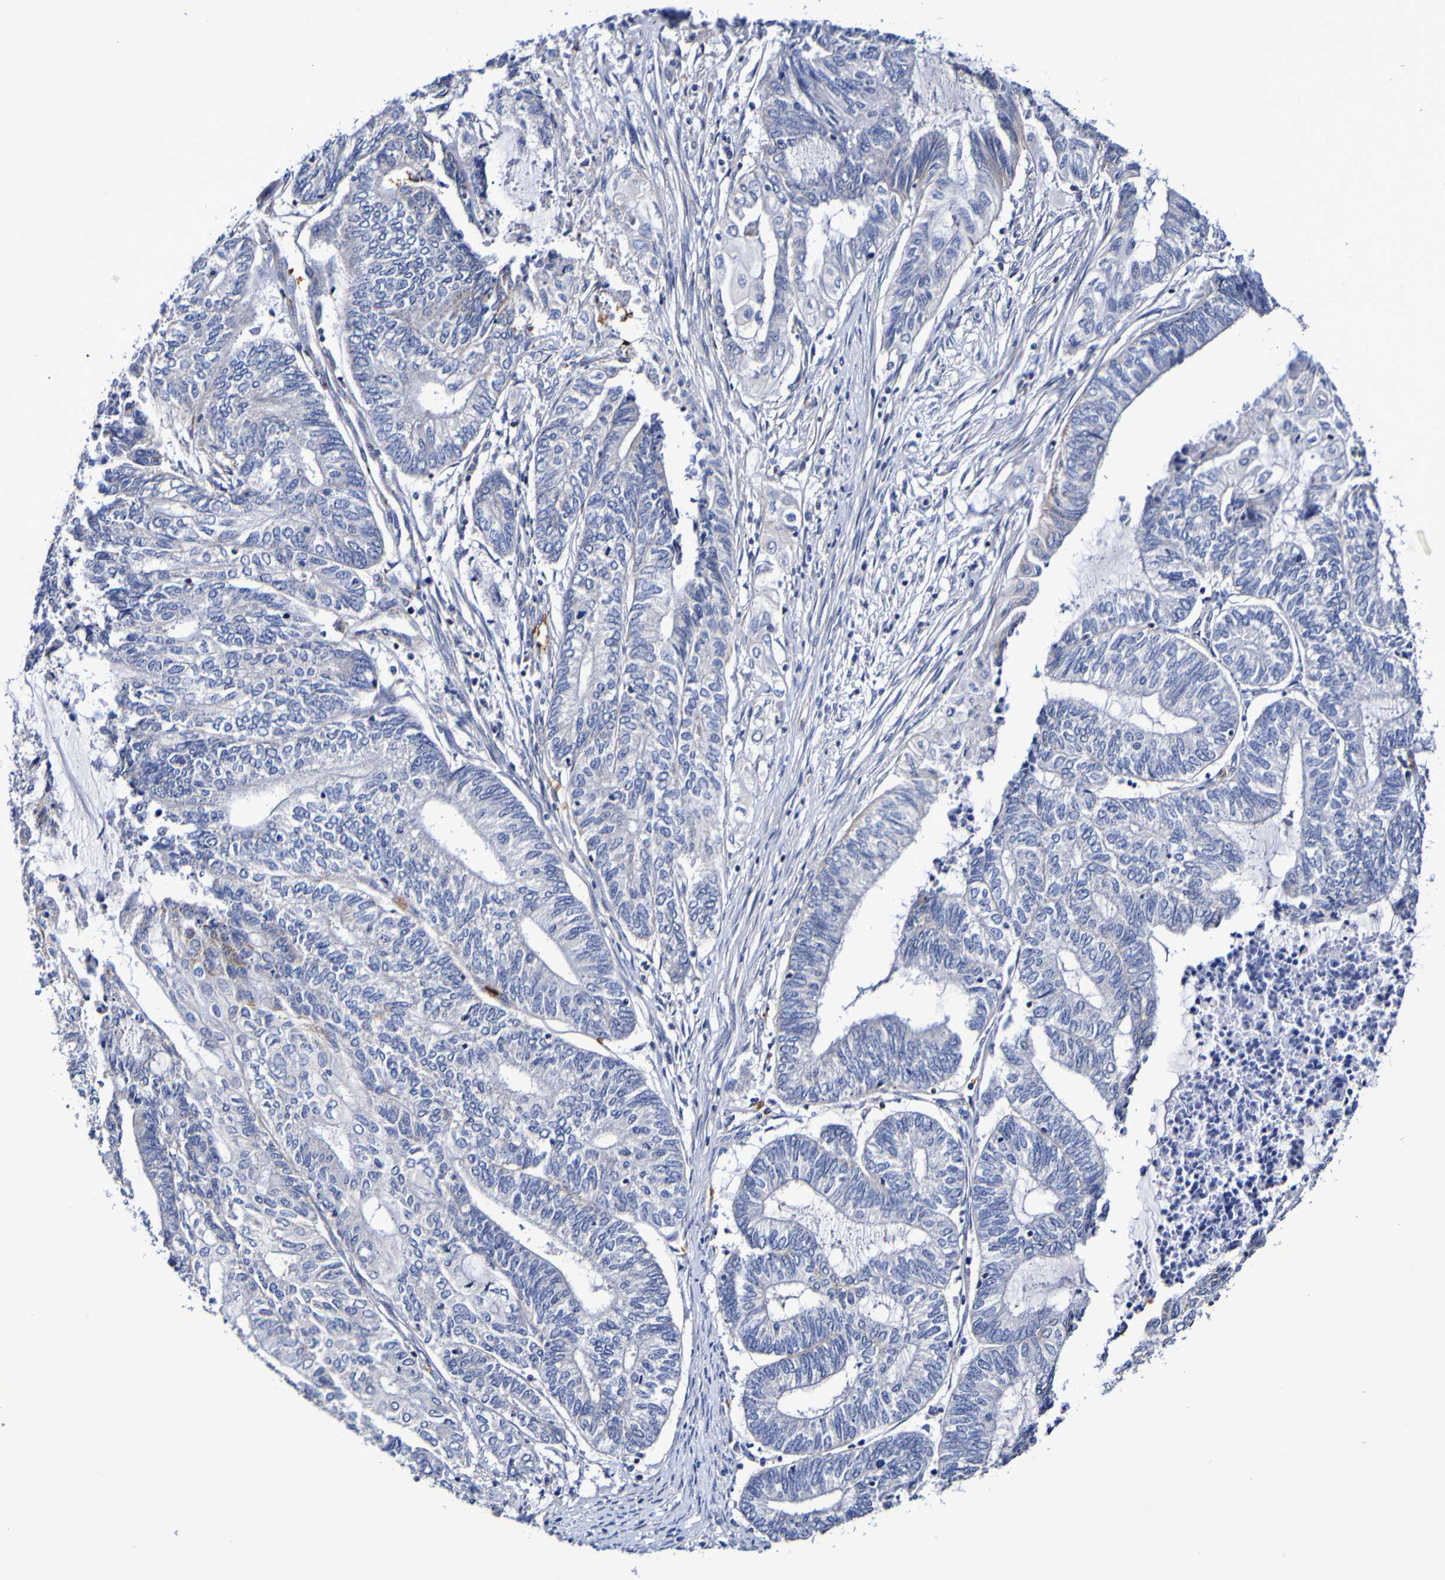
{"staining": {"intensity": "negative", "quantity": "none", "location": "none"}, "tissue": "endometrial cancer", "cell_type": "Tumor cells", "image_type": "cancer", "snomed": [{"axis": "morphology", "description": "Adenocarcinoma, NOS"}, {"axis": "topography", "description": "Uterus"}, {"axis": "topography", "description": "Endometrium"}], "caption": "Protein analysis of adenocarcinoma (endometrial) demonstrates no significant positivity in tumor cells.", "gene": "WNT4", "patient": {"sex": "female", "age": 70}}